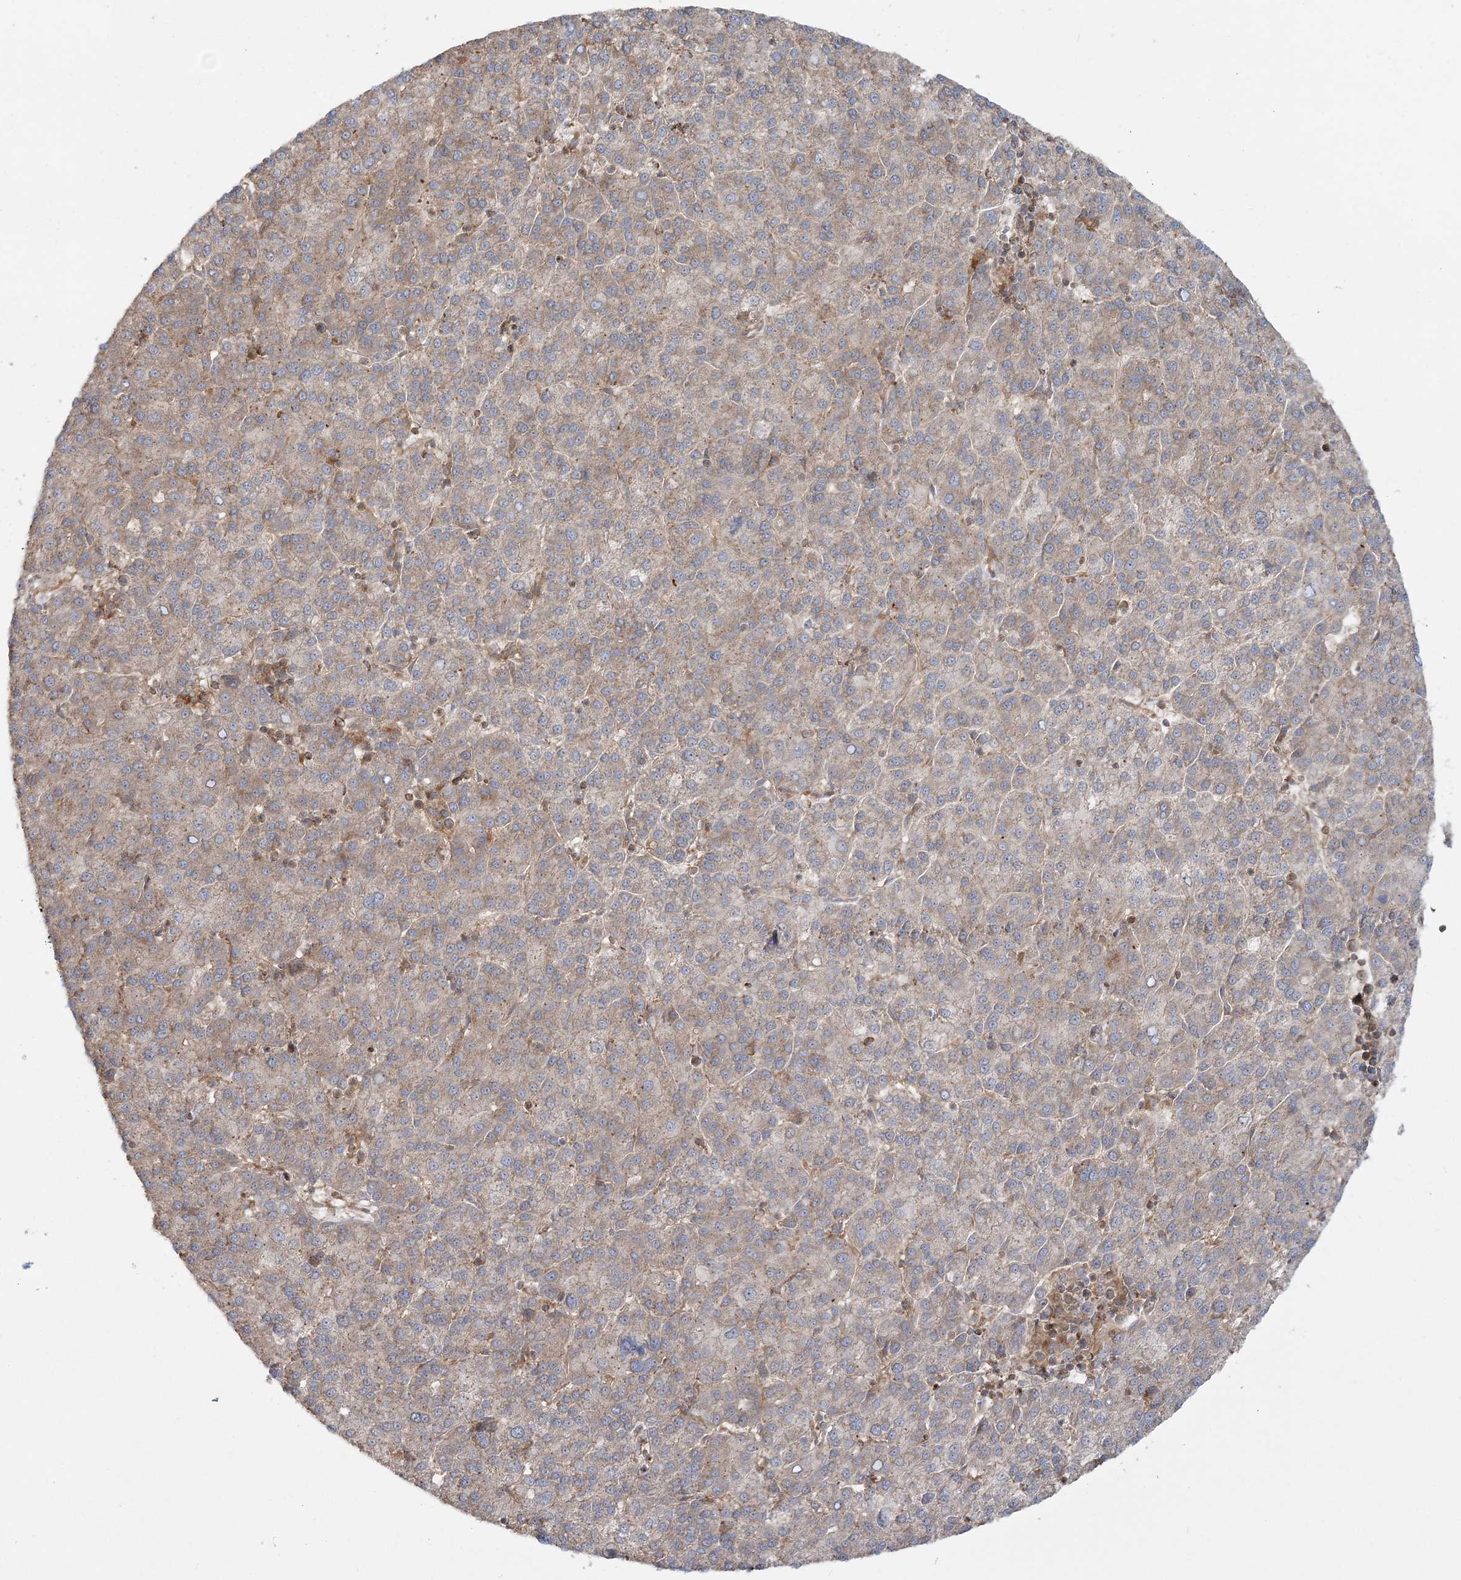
{"staining": {"intensity": "weak", "quantity": ">75%", "location": "cytoplasmic/membranous"}, "tissue": "liver cancer", "cell_type": "Tumor cells", "image_type": "cancer", "snomed": [{"axis": "morphology", "description": "Carcinoma, Hepatocellular, NOS"}, {"axis": "topography", "description": "Liver"}], "caption": "Protein staining by IHC displays weak cytoplasmic/membranous positivity in about >75% of tumor cells in liver cancer.", "gene": "MOCS2", "patient": {"sex": "female", "age": 58}}